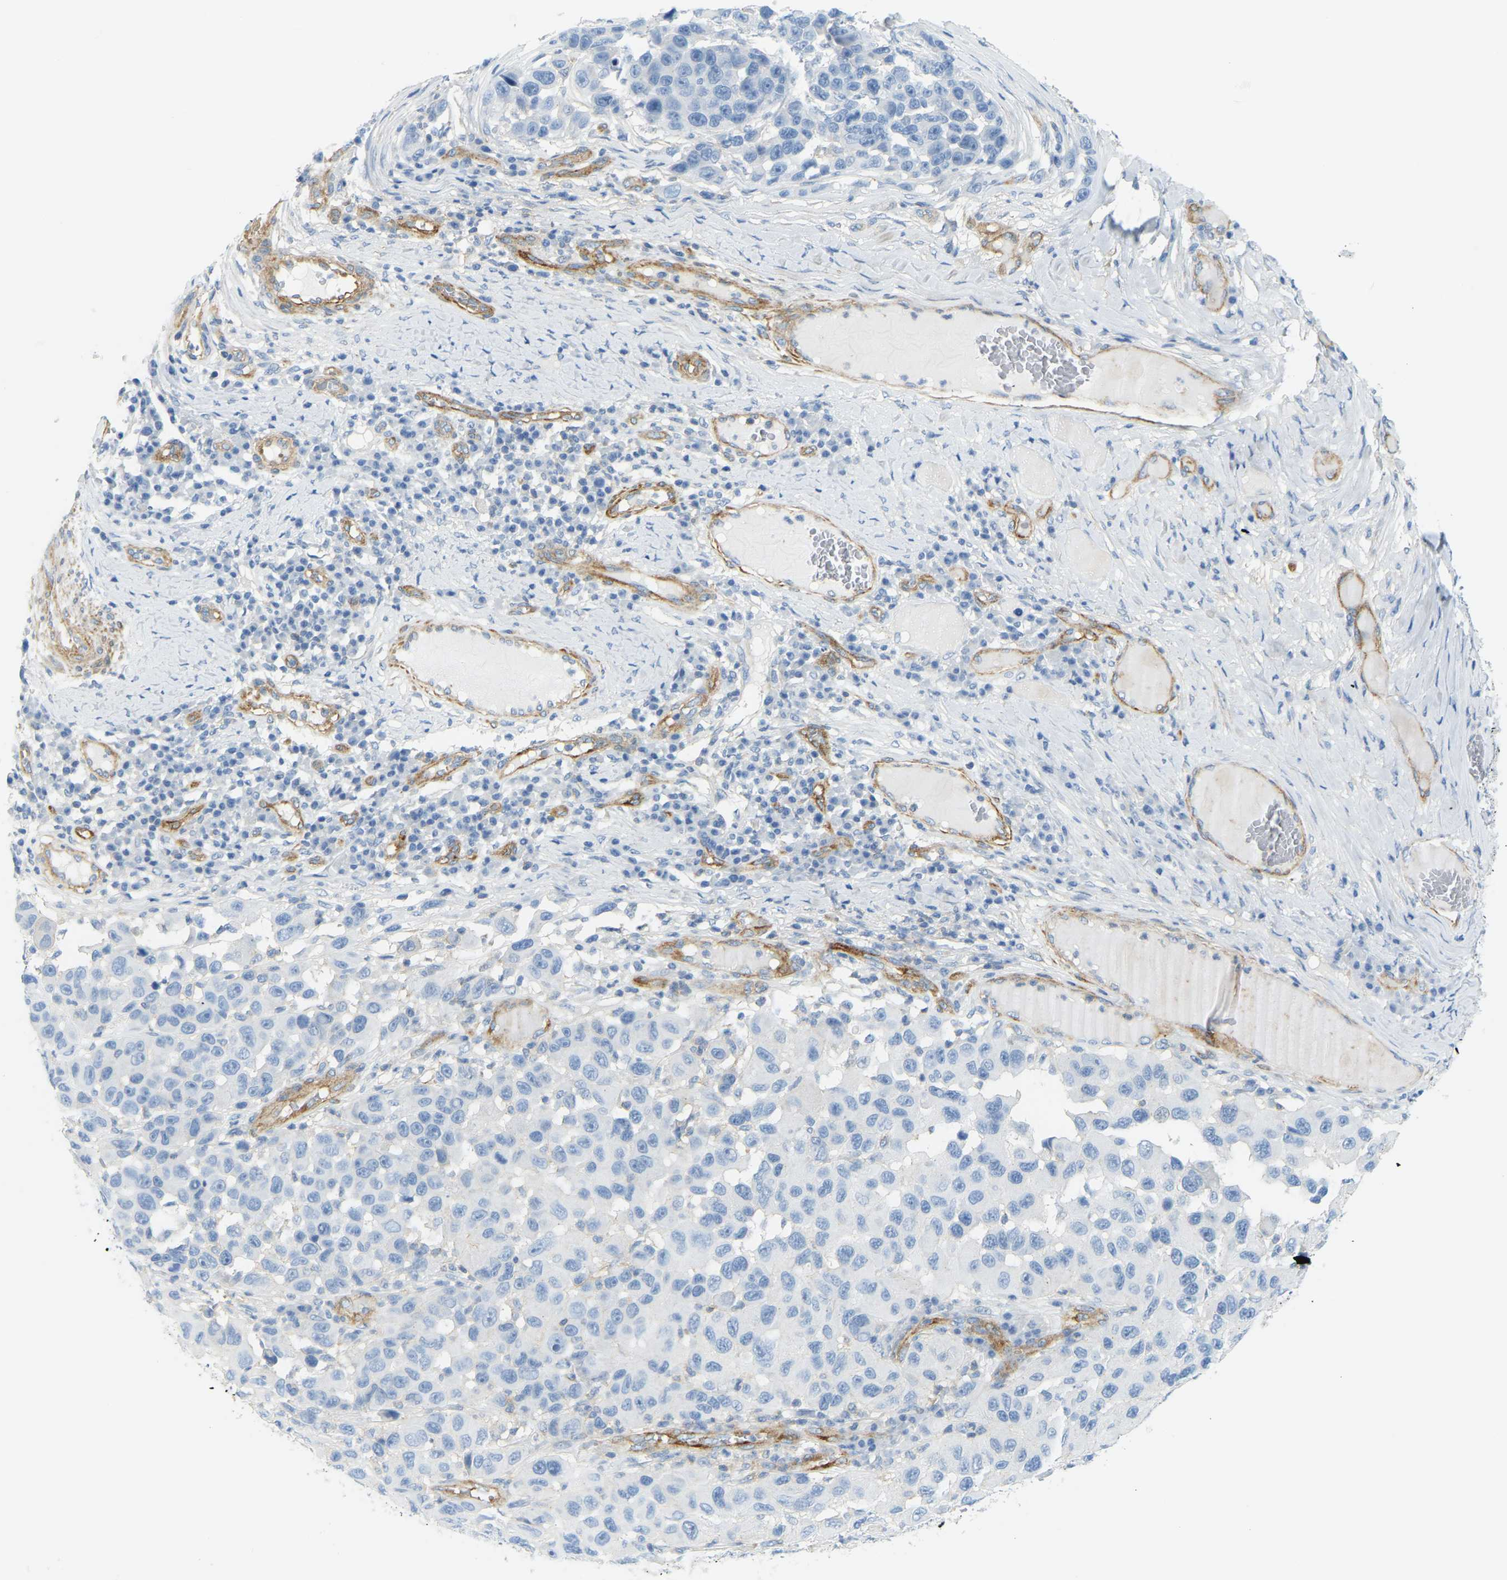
{"staining": {"intensity": "negative", "quantity": "none", "location": "none"}, "tissue": "melanoma", "cell_type": "Tumor cells", "image_type": "cancer", "snomed": [{"axis": "morphology", "description": "Malignant melanoma, NOS"}, {"axis": "topography", "description": "Skin"}], "caption": "Immunohistochemical staining of malignant melanoma exhibits no significant staining in tumor cells.", "gene": "MYL3", "patient": {"sex": "male", "age": 53}}